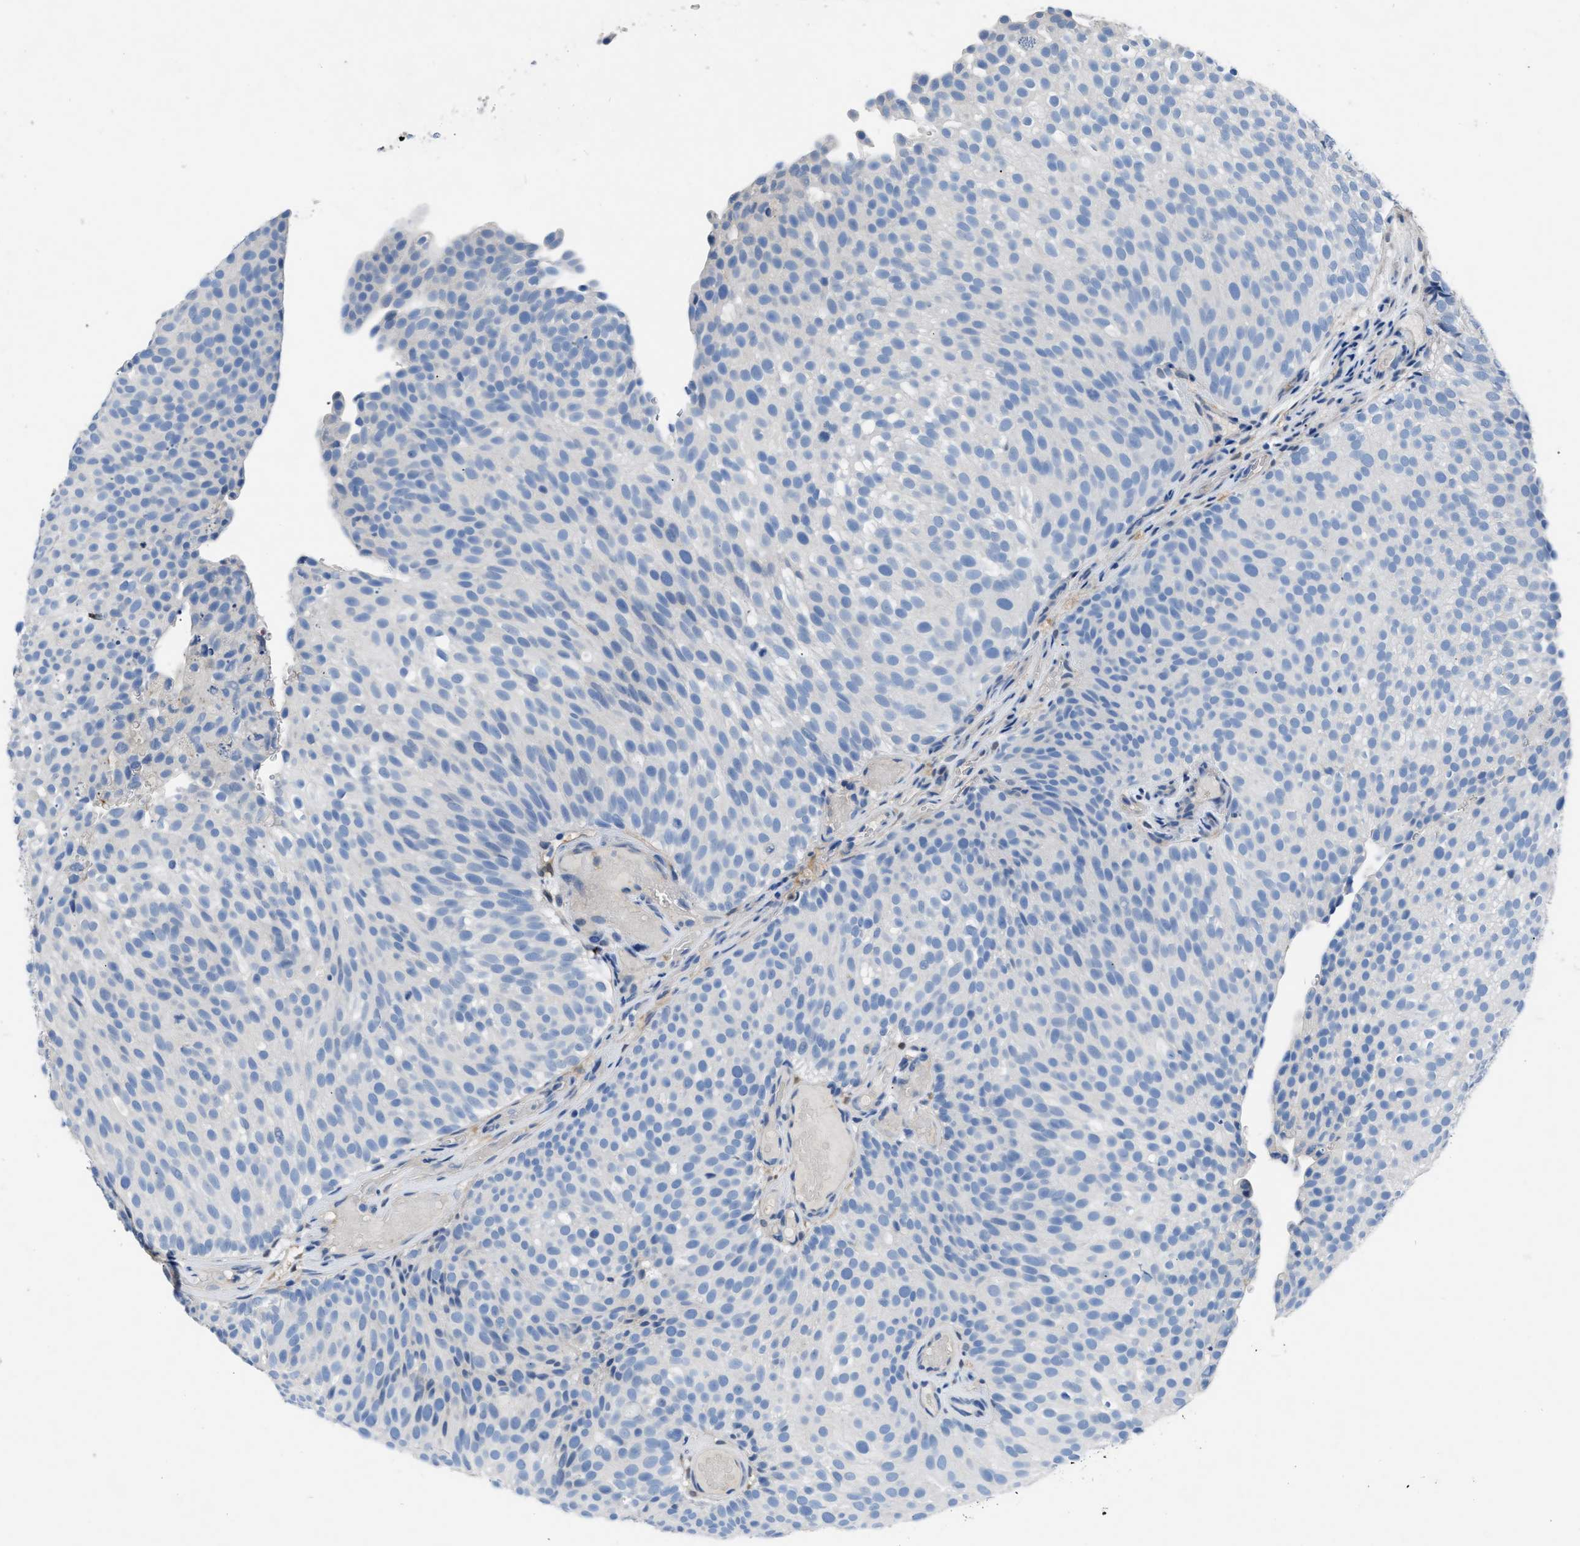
{"staining": {"intensity": "weak", "quantity": "25%-75%", "location": "cytoplasmic/membranous"}, "tissue": "urothelial cancer", "cell_type": "Tumor cells", "image_type": "cancer", "snomed": [{"axis": "morphology", "description": "Urothelial carcinoma, Low grade"}, {"axis": "topography", "description": "Urinary bladder"}], "caption": "DAB (3,3'-diaminobenzidine) immunohistochemical staining of human urothelial cancer shows weak cytoplasmic/membranous protein expression in about 25%-75% of tumor cells.", "gene": "RBP1", "patient": {"sex": "male", "age": 78}}